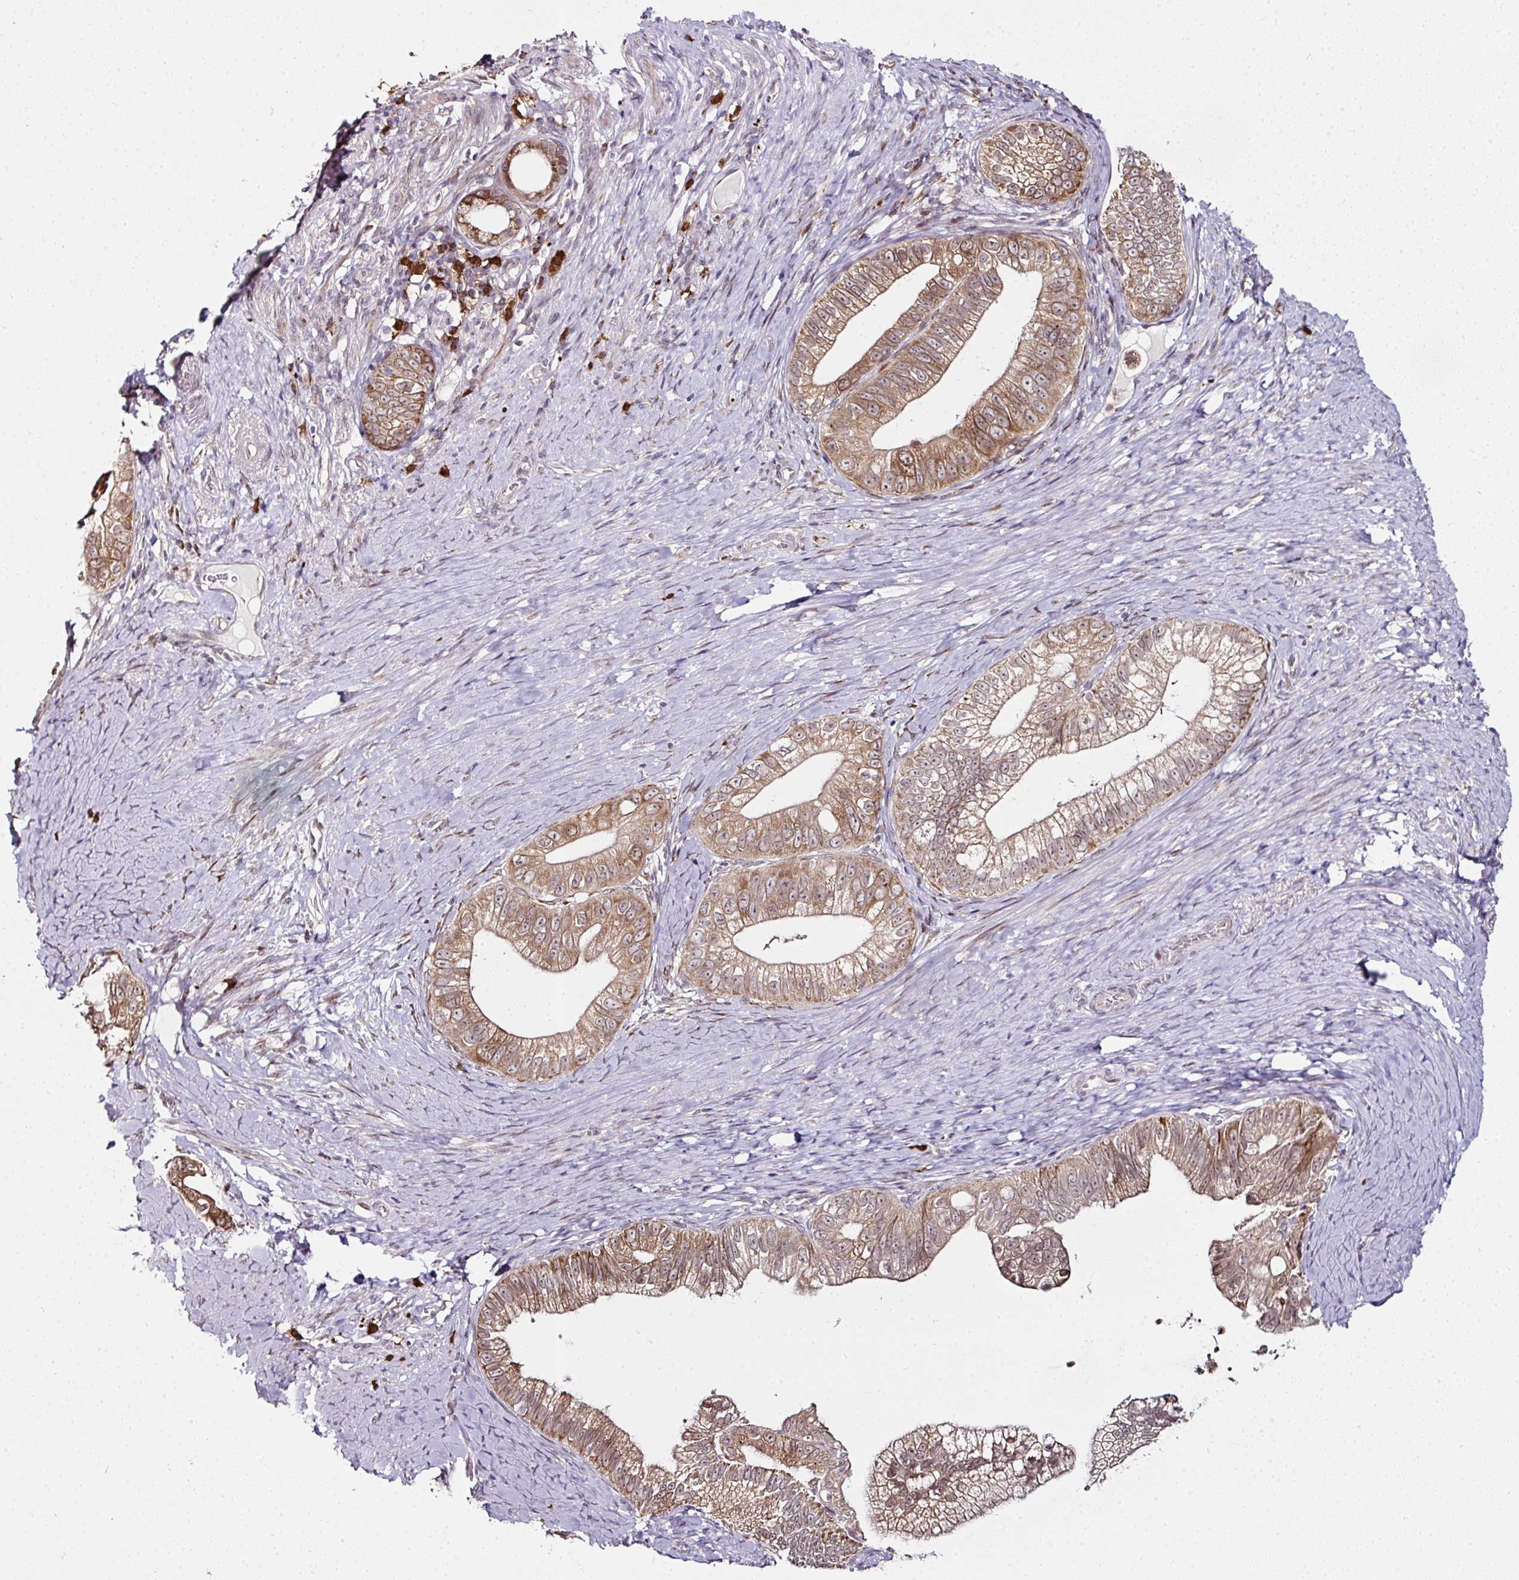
{"staining": {"intensity": "moderate", "quantity": ">75%", "location": "cytoplasmic/membranous"}, "tissue": "pancreatic cancer", "cell_type": "Tumor cells", "image_type": "cancer", "snomed": [{"axis": "morphology", "description": "Adenocarcinoma, NOS"}, {"axis": "topography", "description": "Pancreas"}], "caption": "Adenocarcinoma (pancreatic) stained with a brown dye exhibits moderate cytoplasmic/membranous positive expression in approximately >75% of tumor cells.", "gene": "APOLD1", "patient": {"sex": "male", "age": 70}}